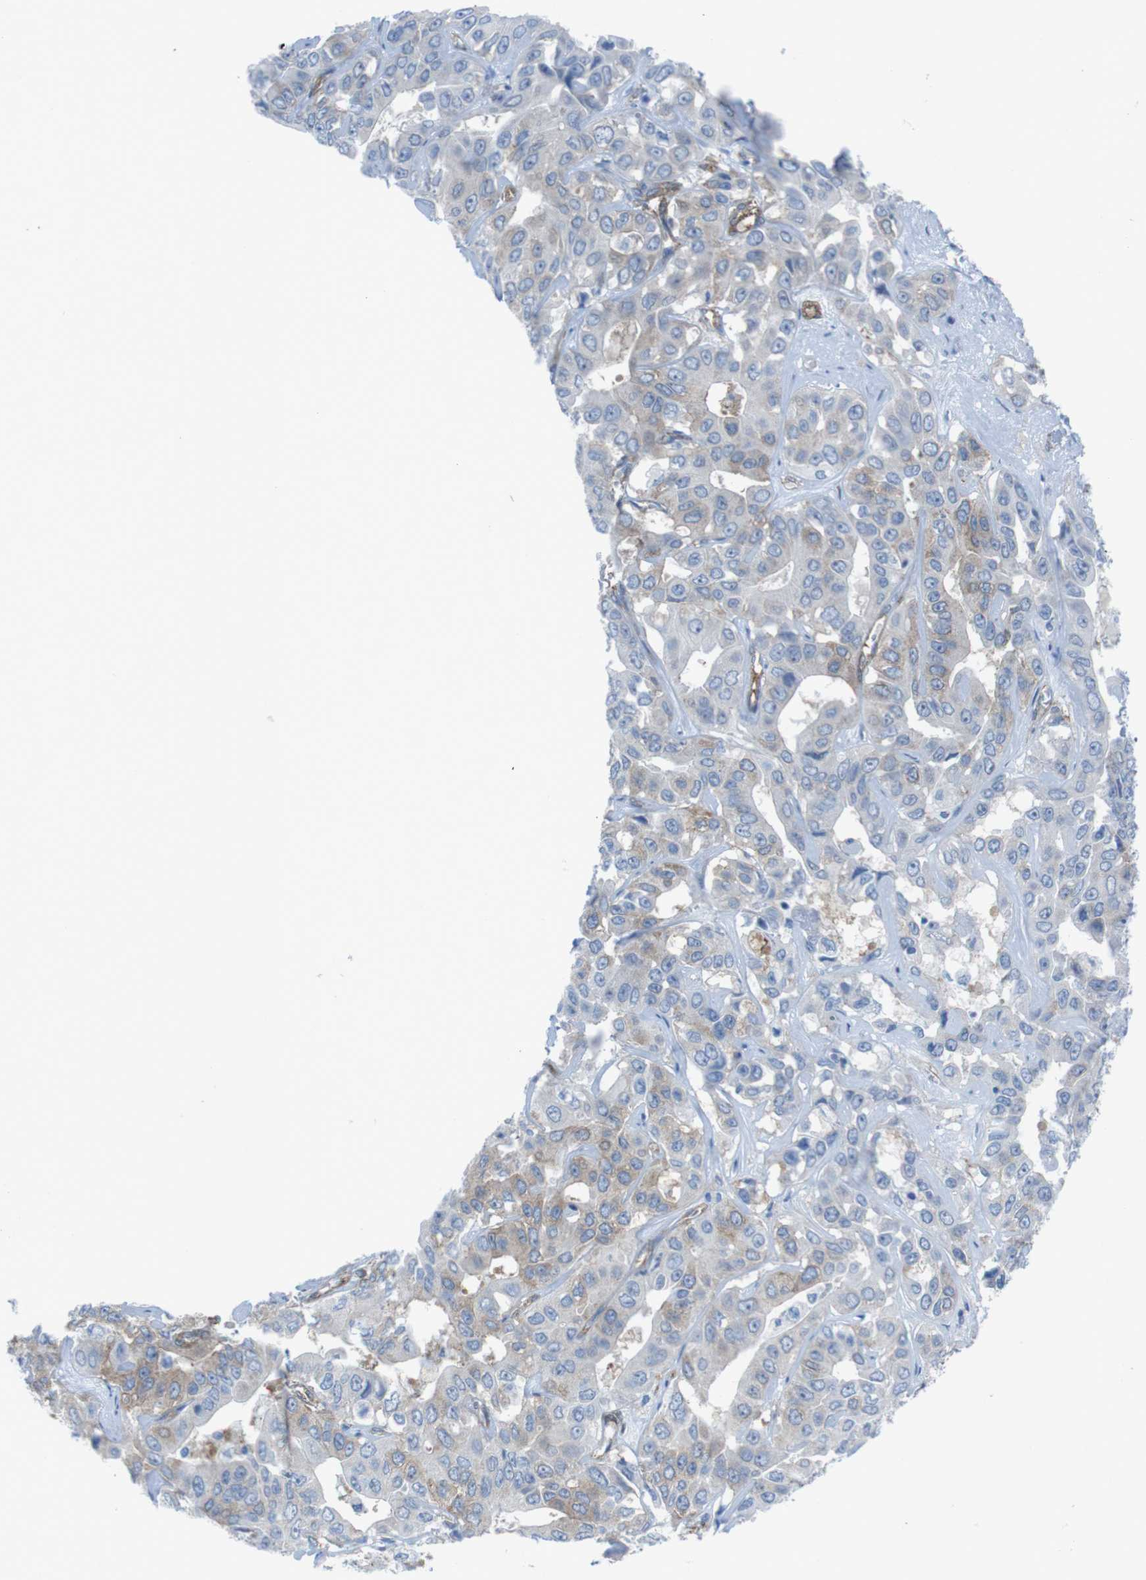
{"staining": {"intensity": "moderate", "quantity": "25%-75%", "location": "cytoplasmic/membranous"}, "tissue": "liver cancer", "cell_type": "Tumor cells", "image_type": "cancer", "snomed": [{"axis": "morphology", "description": "Cholangiocarcinoma"}, {"axis": "topography", "description": "Liver"}], "caption": "This is an image of immunohistochemistry staining of liver cholangiocarcinoma, which shows moderate staining in the cytoplasmic/membranous of tumor cells.", "gene": "DIAPH2", "patient": {"sex": "female", "age": 52}}